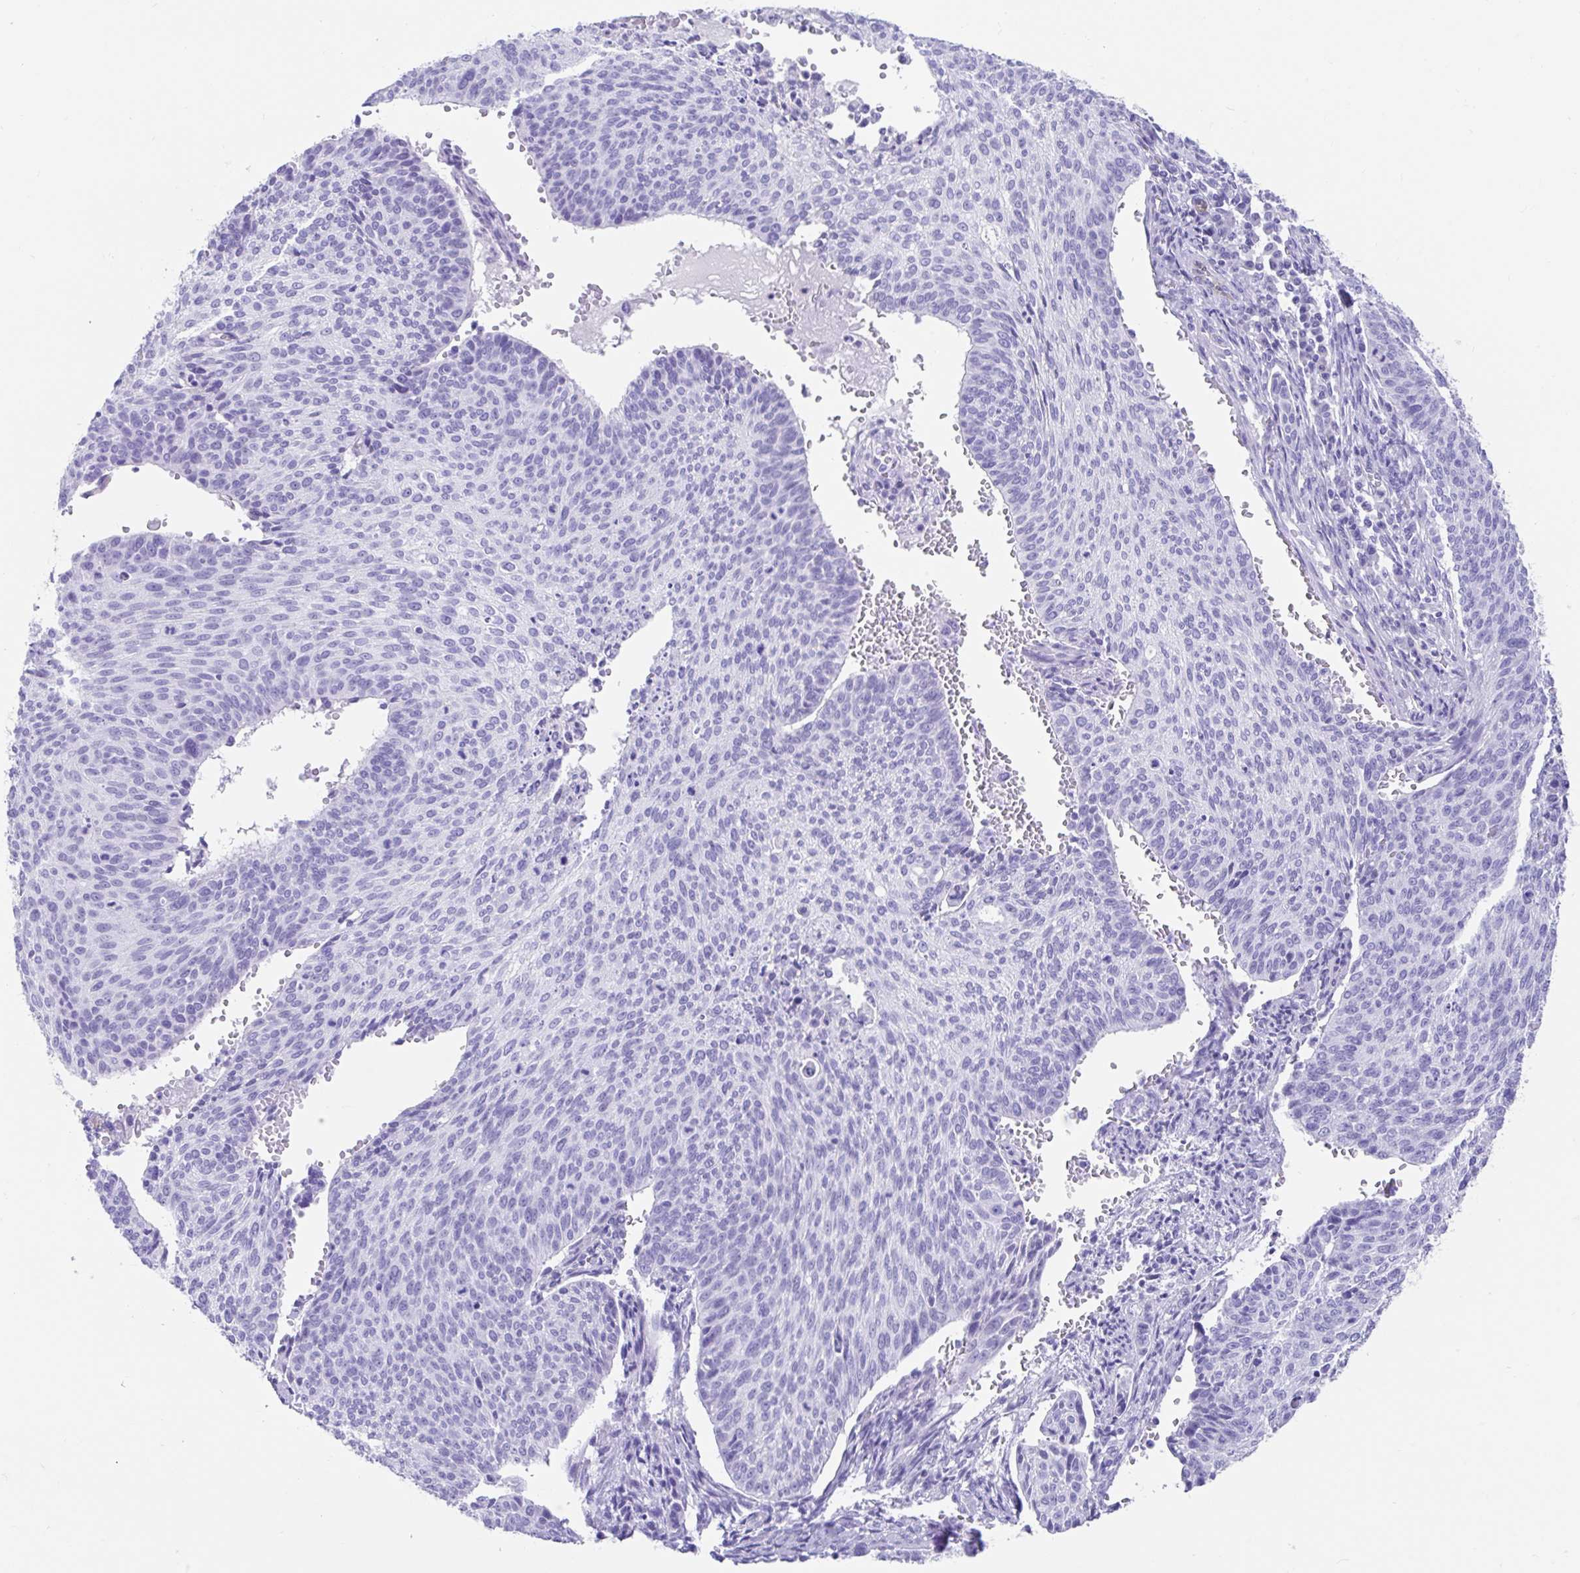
{"staining": {"intensity": "negative", "quantity": "none", "location": "none"}, "tissue": "cervical cancer", "cell_type": "Tumor cells", "image_type": "cancer", "snomed": [{"axis": "morphology", "description": "Squamous cell carcinoma, NOS"}, {"axis": "topography", "description": "Cervix"}], "caption": "Squamous cell carcinoma (cervical) stained for a protein using immunohistochemistry (IHC) exhibits no expression tumor cells.", "gene": "FAM107A", "patient": {"sex": "female", "age": 70}}